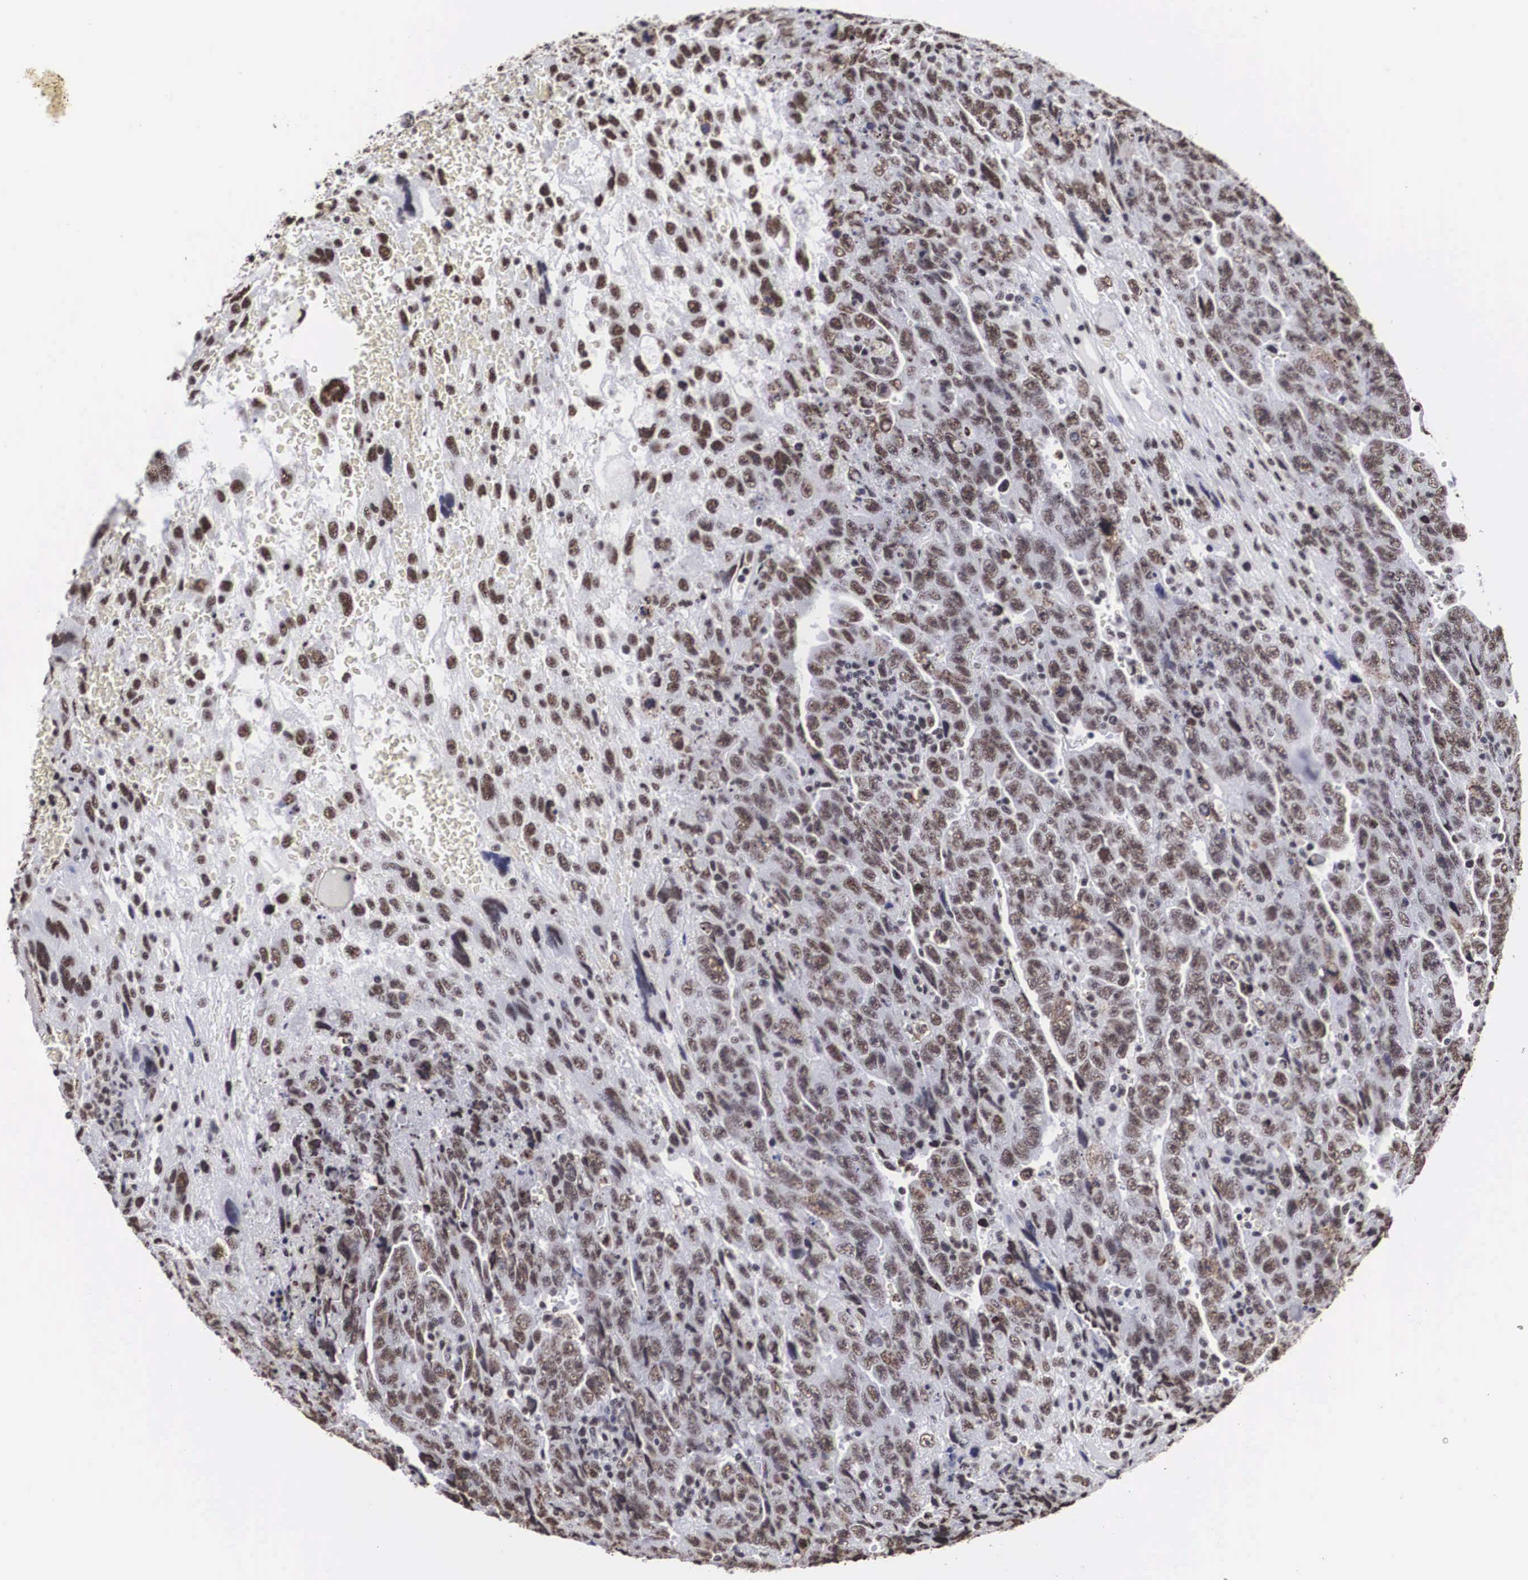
{"staining": {"intensity": "moderate", "quantity": ">75%", "location": "nuclear"}, "tissue": "testis cancer", "cell_type": "Tumor cells", "image_type": "cancer", "snomed": [{"axis": "morphology", "description": "Carcinoma, Embryonal, NOS"}, {"axis": "topography", "description": "Testis"}], "caption": "Protein staining shows moderate nuclear staining in approximately >75% of tumor cells in testis cancer (embryonal carcinoma).", "gene": "ACIN1", "patient": {"sex": "male", "age": 28}}